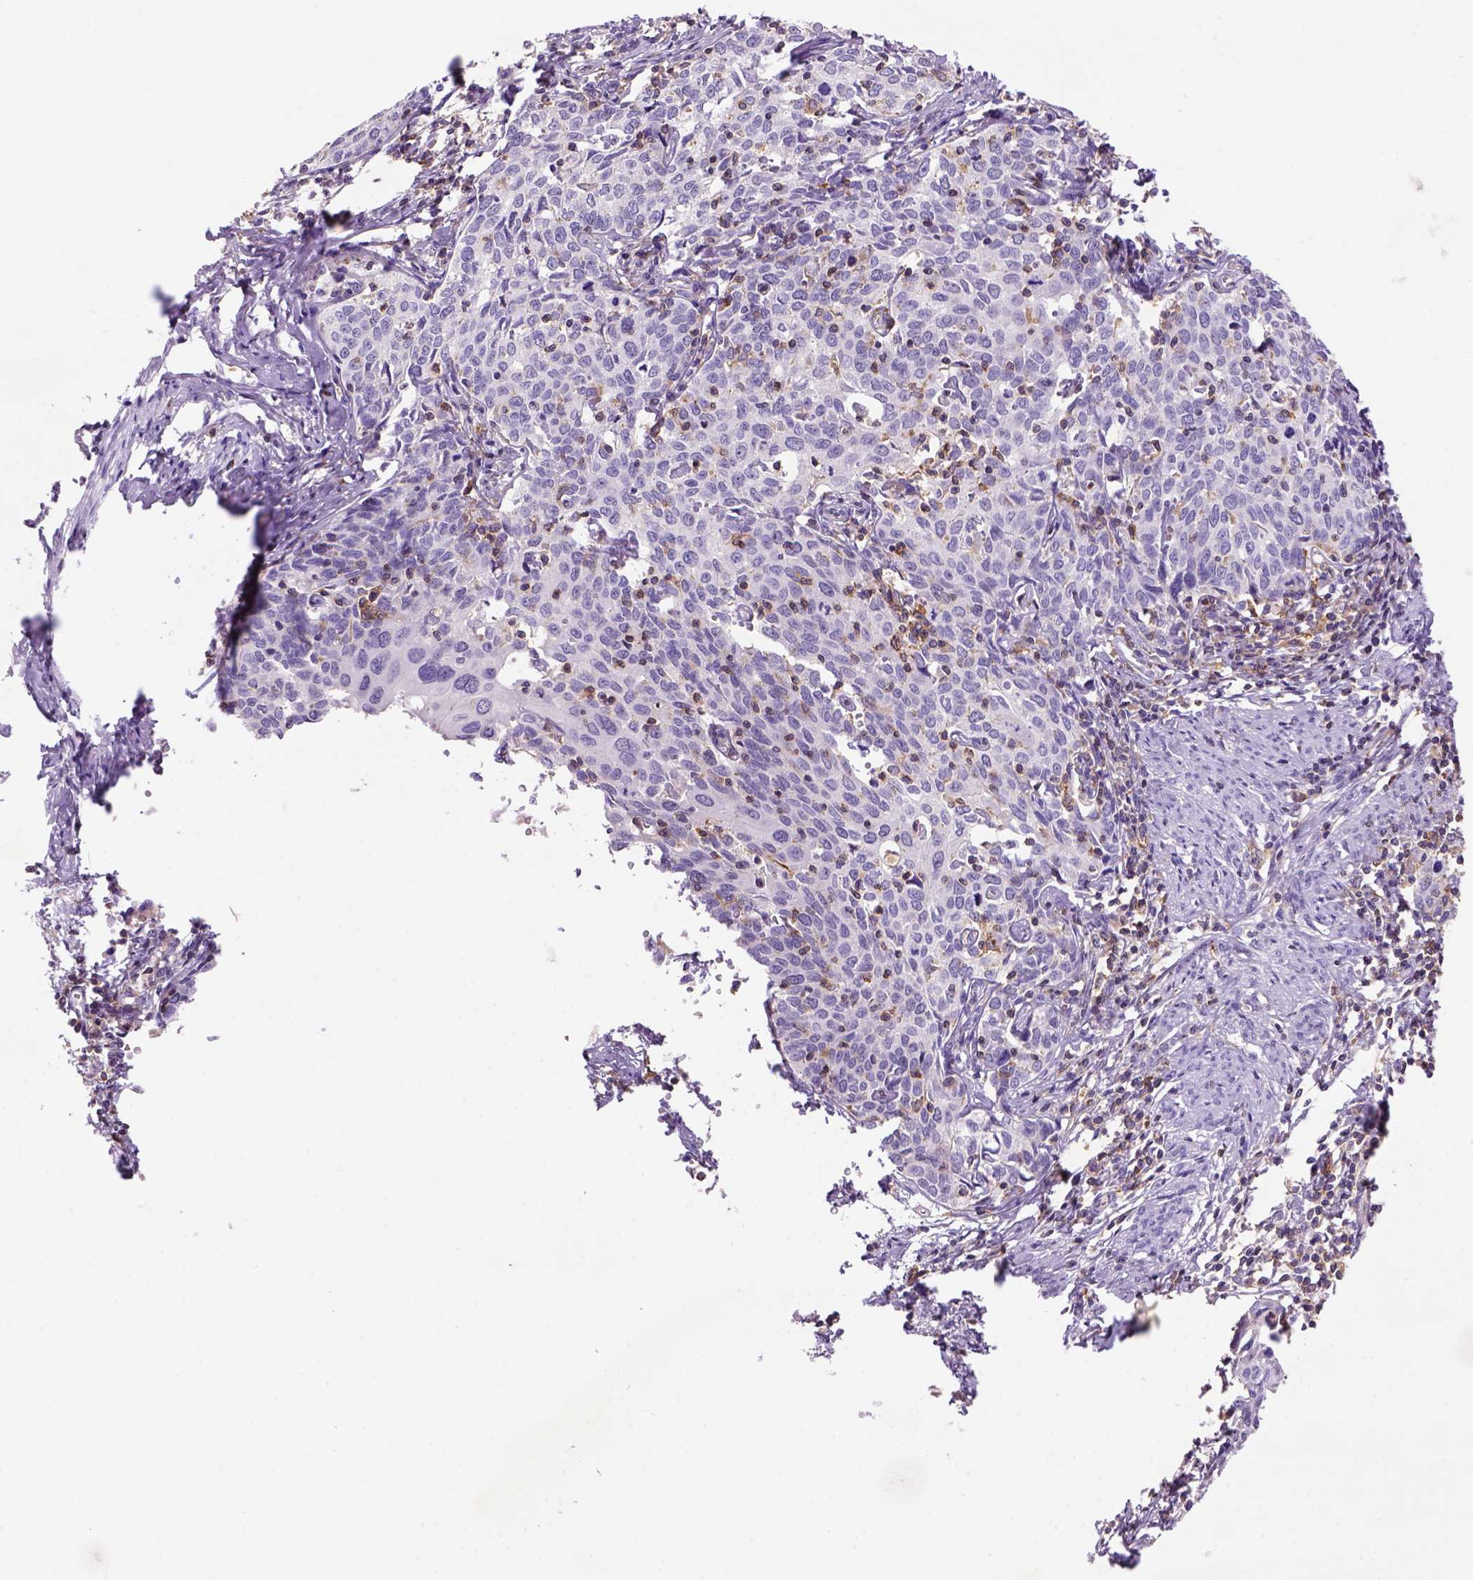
{"staining": {"intensity": "negative", "quantity": "none", "location": "none"}, "tissue": "cervical cancer", "cell_type": "Tumor cells", "image_type": "cancer", "snomed": [{"axis": "morphology", "description": "Squamous cell carcinoma, NOS"}, {"axis": "topography", "description": "Cervix"}], "caption": "A high-resolution image shows immunohistochemistry staining of cervical cancer, which exhibits no significant staining in tumor cells. (DAB IHC, high magnification).", "gene": "INPP5D", "patient": {"sex": "female", "age": 62}}